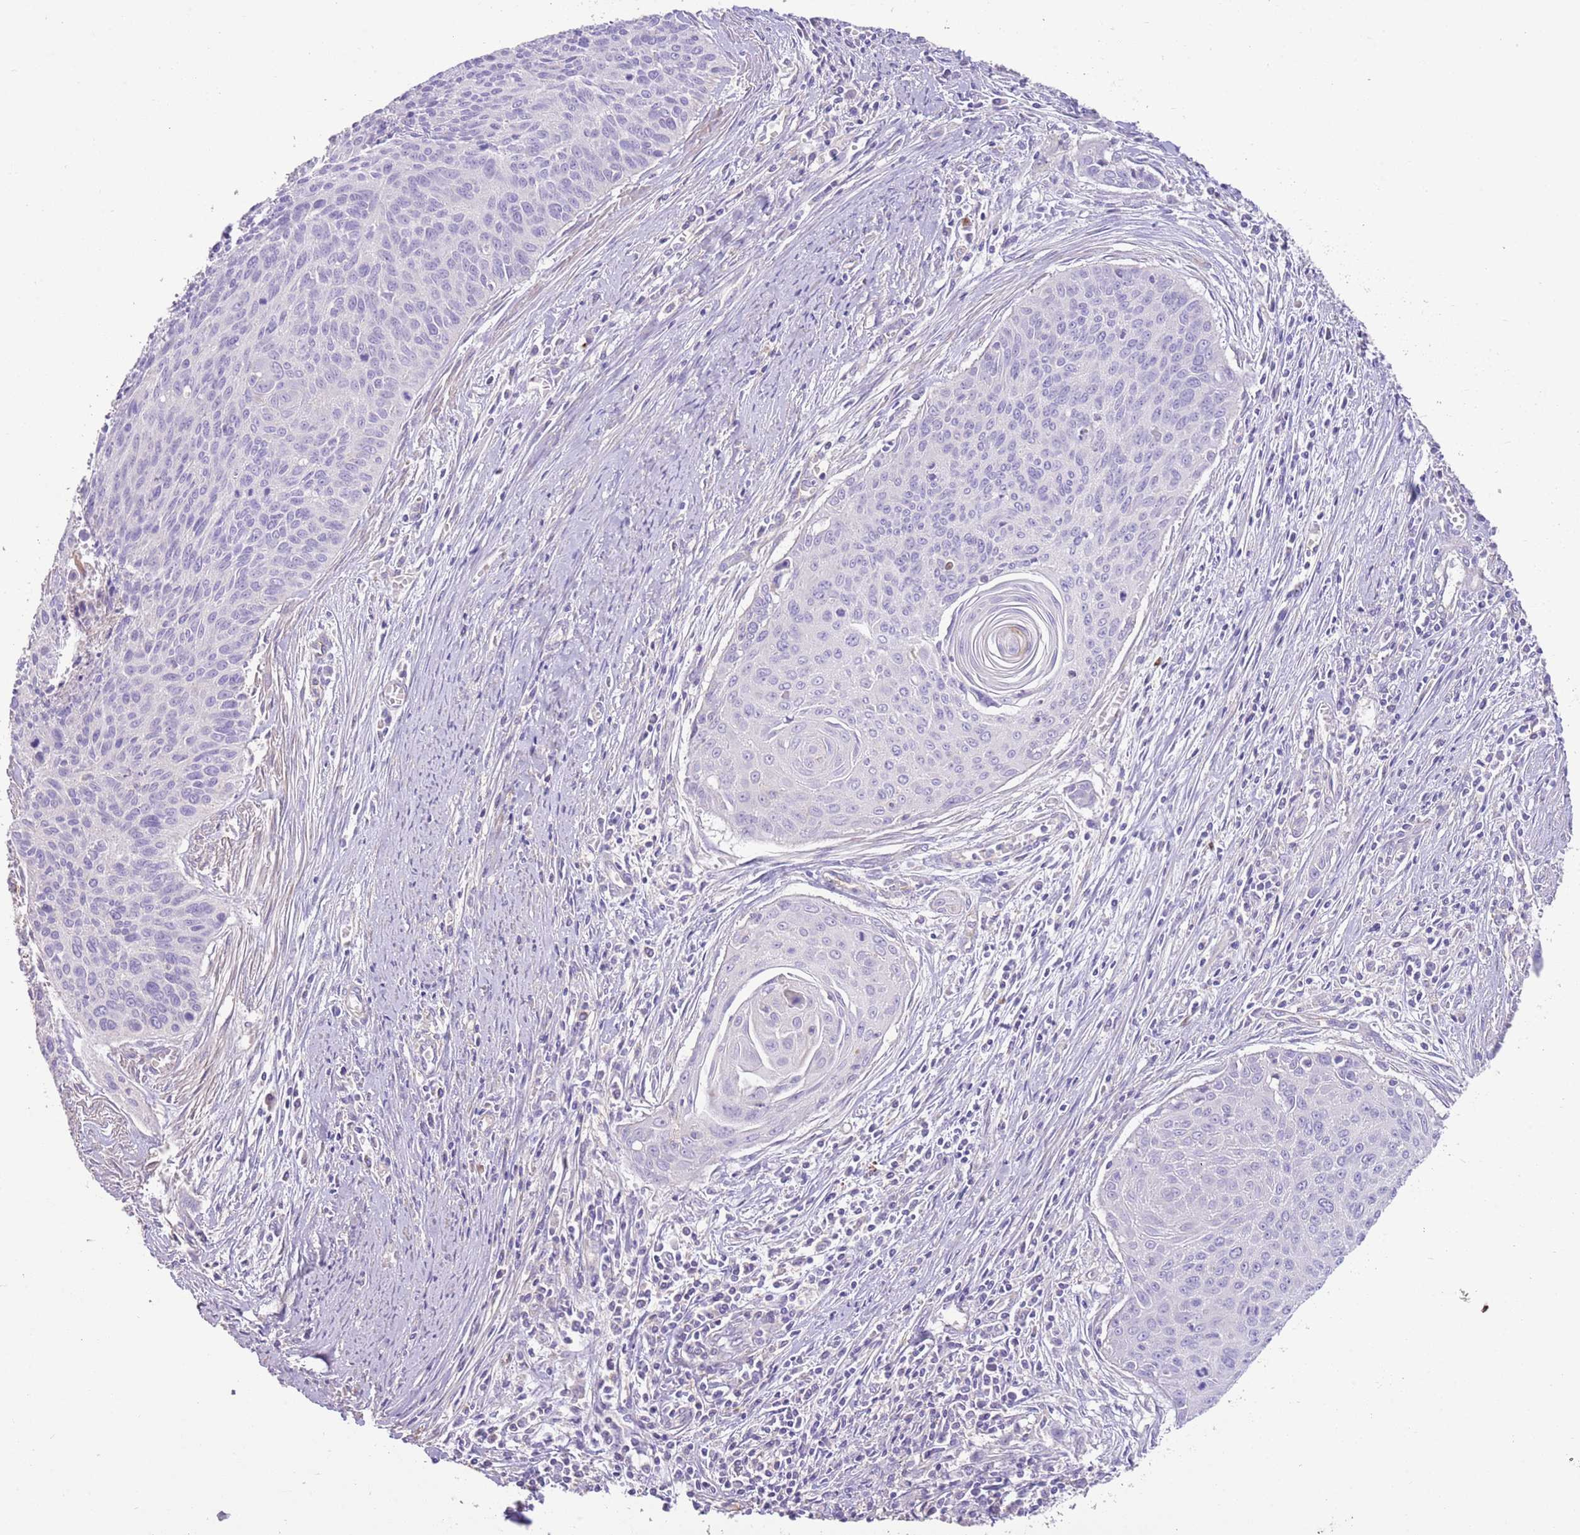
{"staining": {"intensity": "negative", "quantity": "none", "location": "none"}, "tissue": "cervical cancer", "cell_type": "Tumor cells", "image_type": "cancer", "snomed": [{"axis": "morphology", "description": "Squamous cell carcinoma, NOS"}, {"axis": "topography", "description": "Cervix"}], "caption": "Immunohistochemistry (IHC) of cervical cancer demonstrates no expression in tumor cells.", "gene": "SFTPA1", "patient": {"sex": "female", "age": 55}}